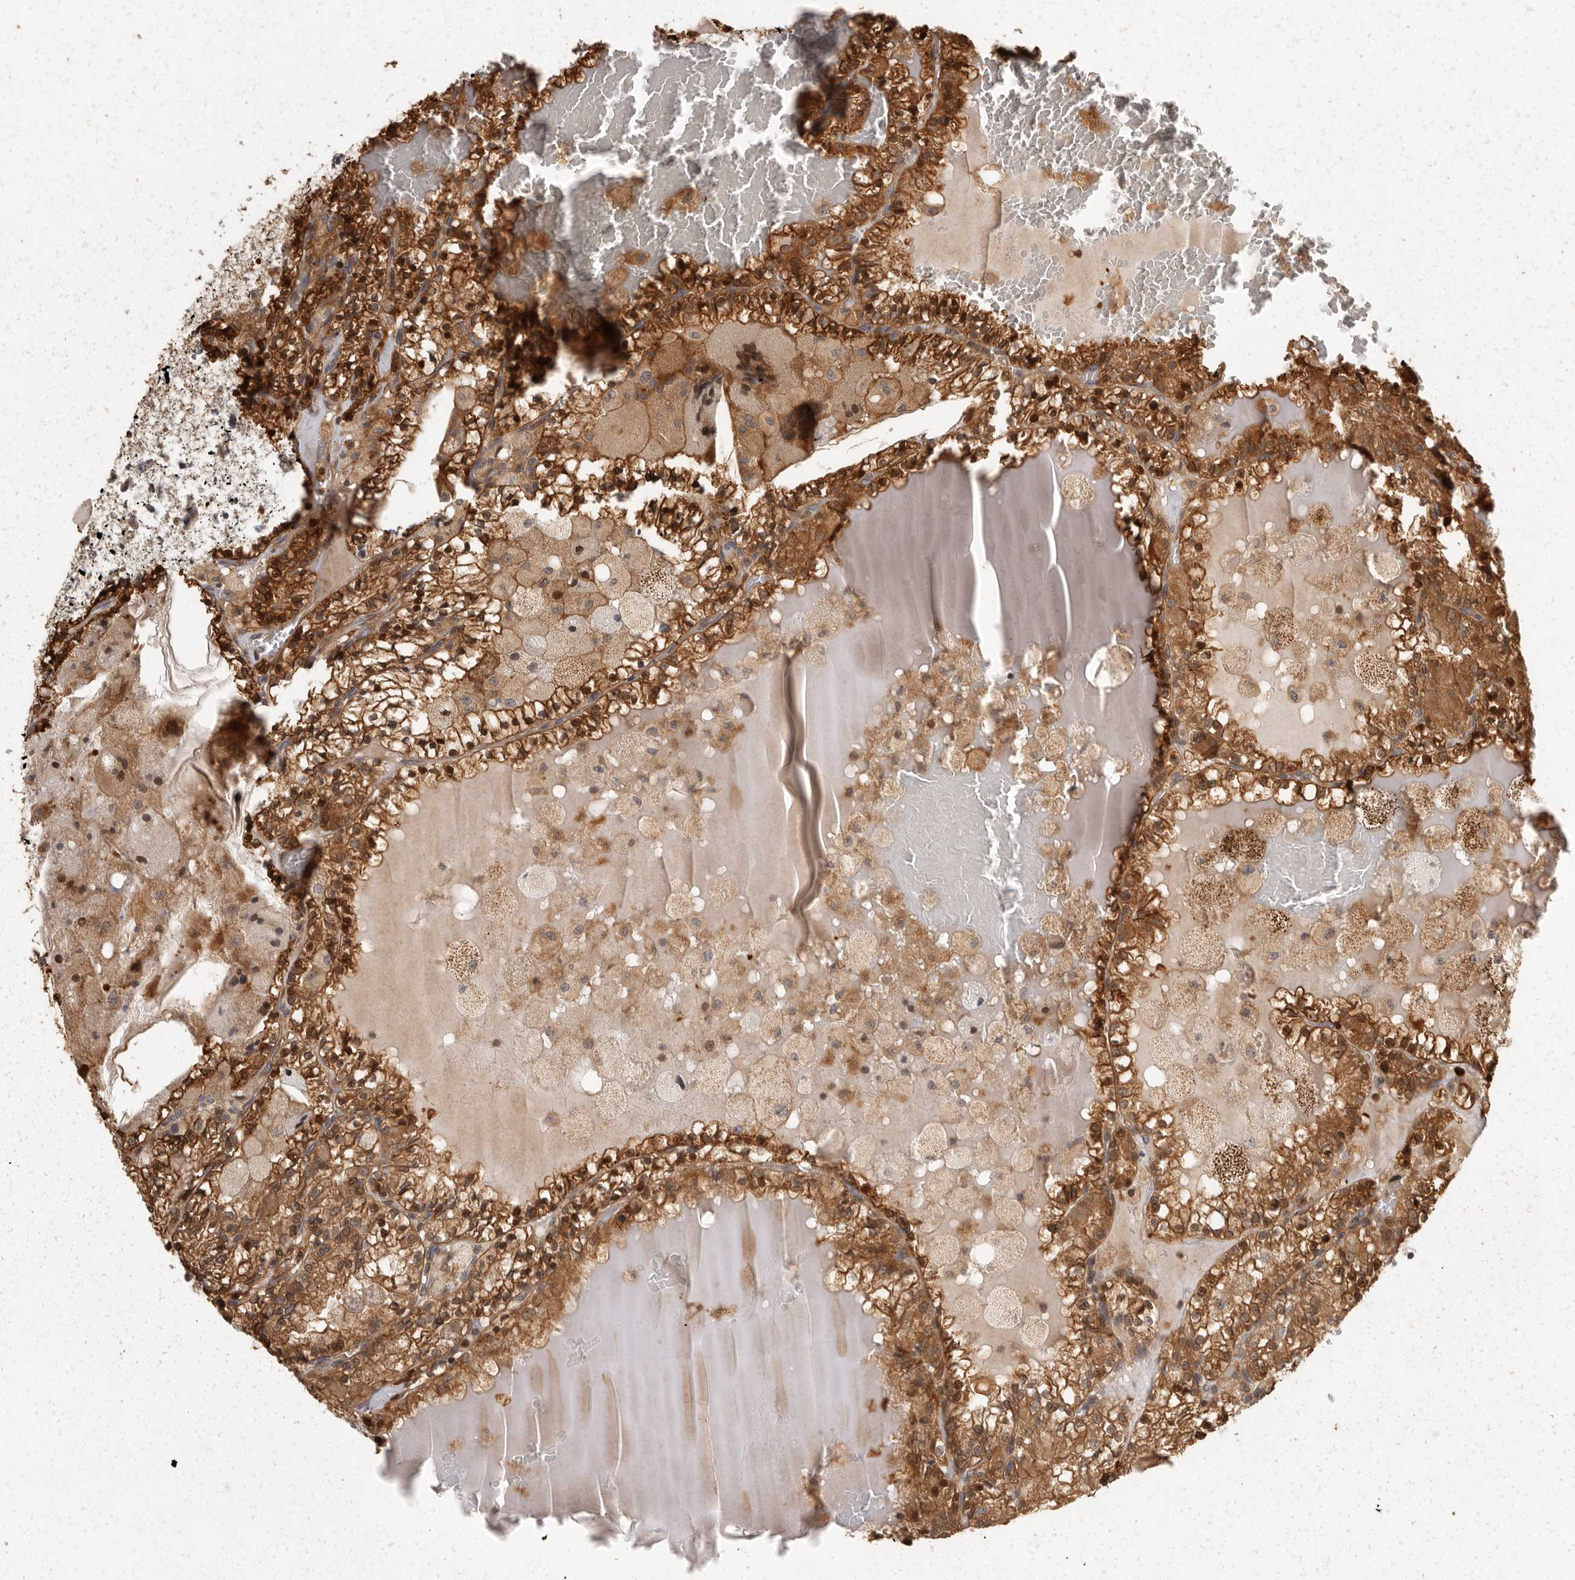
{"staining": {"intensity": "strong", "quantity": ">75%", "location": "cytoplasmic/membranous,nuclear"}, "tissue": "renal cancer", "cell_type": "Tumor cells", "image_type": "cancer", "snomed": [{"axis": "morphology", "description": "Adenocarcinoma, NOS"}, {"axis": "topography", "description": "Kidney"}], "caption": "A histopathology image of renal cancer (adenocarcinoma) stained for a protein demonstrates strong cytoplasmic/membranous and nuclear brown staining in tumor cells.", "gene": "SWT1", "patient": {"sex": "female", "age": 56}}